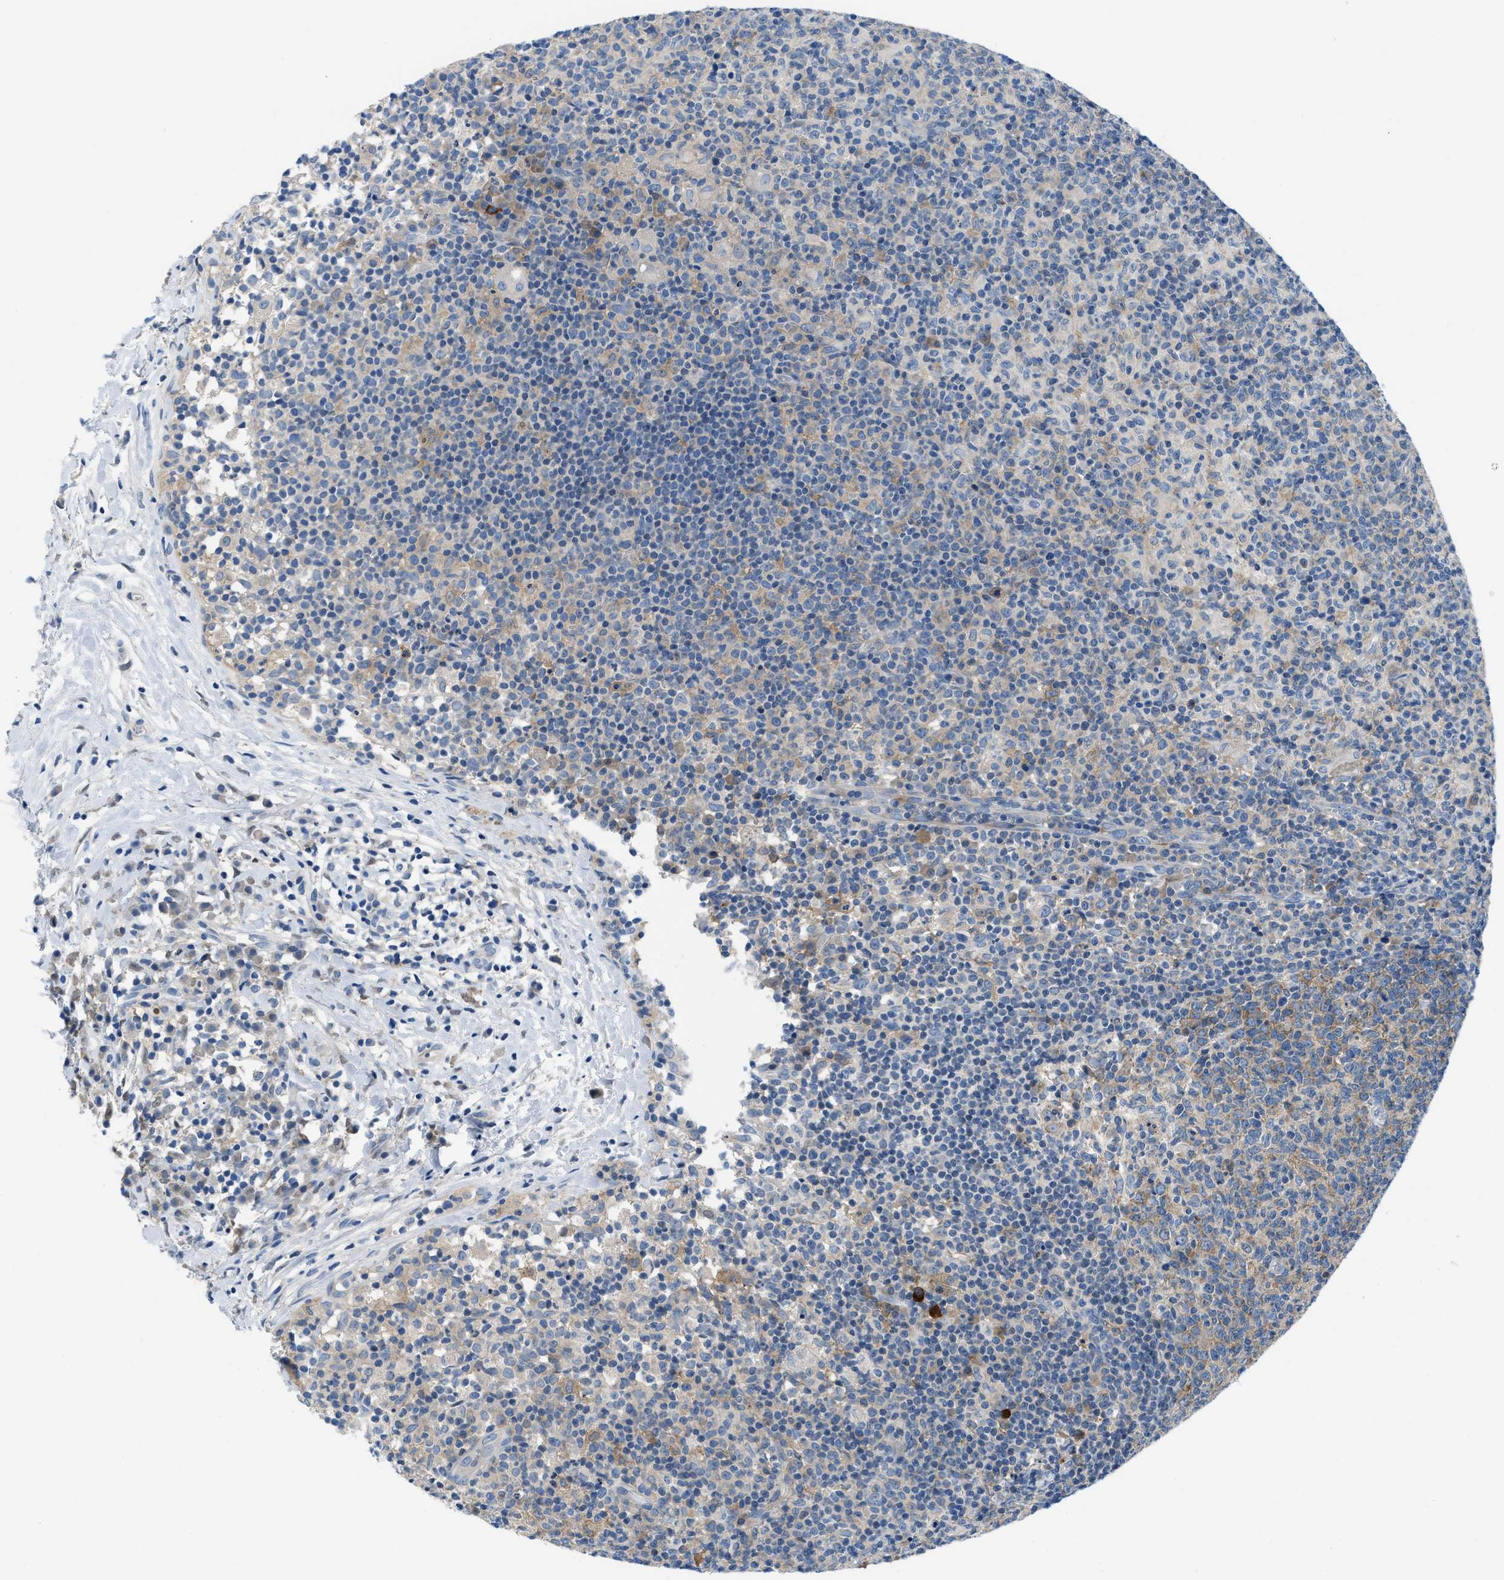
{"staining": {"intensity": "weak", "quantity": "25%-75%", "location": "cytoplasmic/membranous"}, "tissue": "lymph node", "cell_type": "Germinal center cells", "image_type": "normal", "snomed": [{"axis": "morphology", "description": "Normal tissue, NOS"}, {"axis": "morphology", "description": "Inflammation, NOS"}, {"axis": "topography", "description": "Lymph node"}], "caption": "This histopathology image exhibits IHC staining of benign human lymph node, with low weak cytoplasmic/membranous positivity in about 25%-75% of germinal center cells.", "gene": "BNC2", "patient": {"sex": "male", "age": 55}}